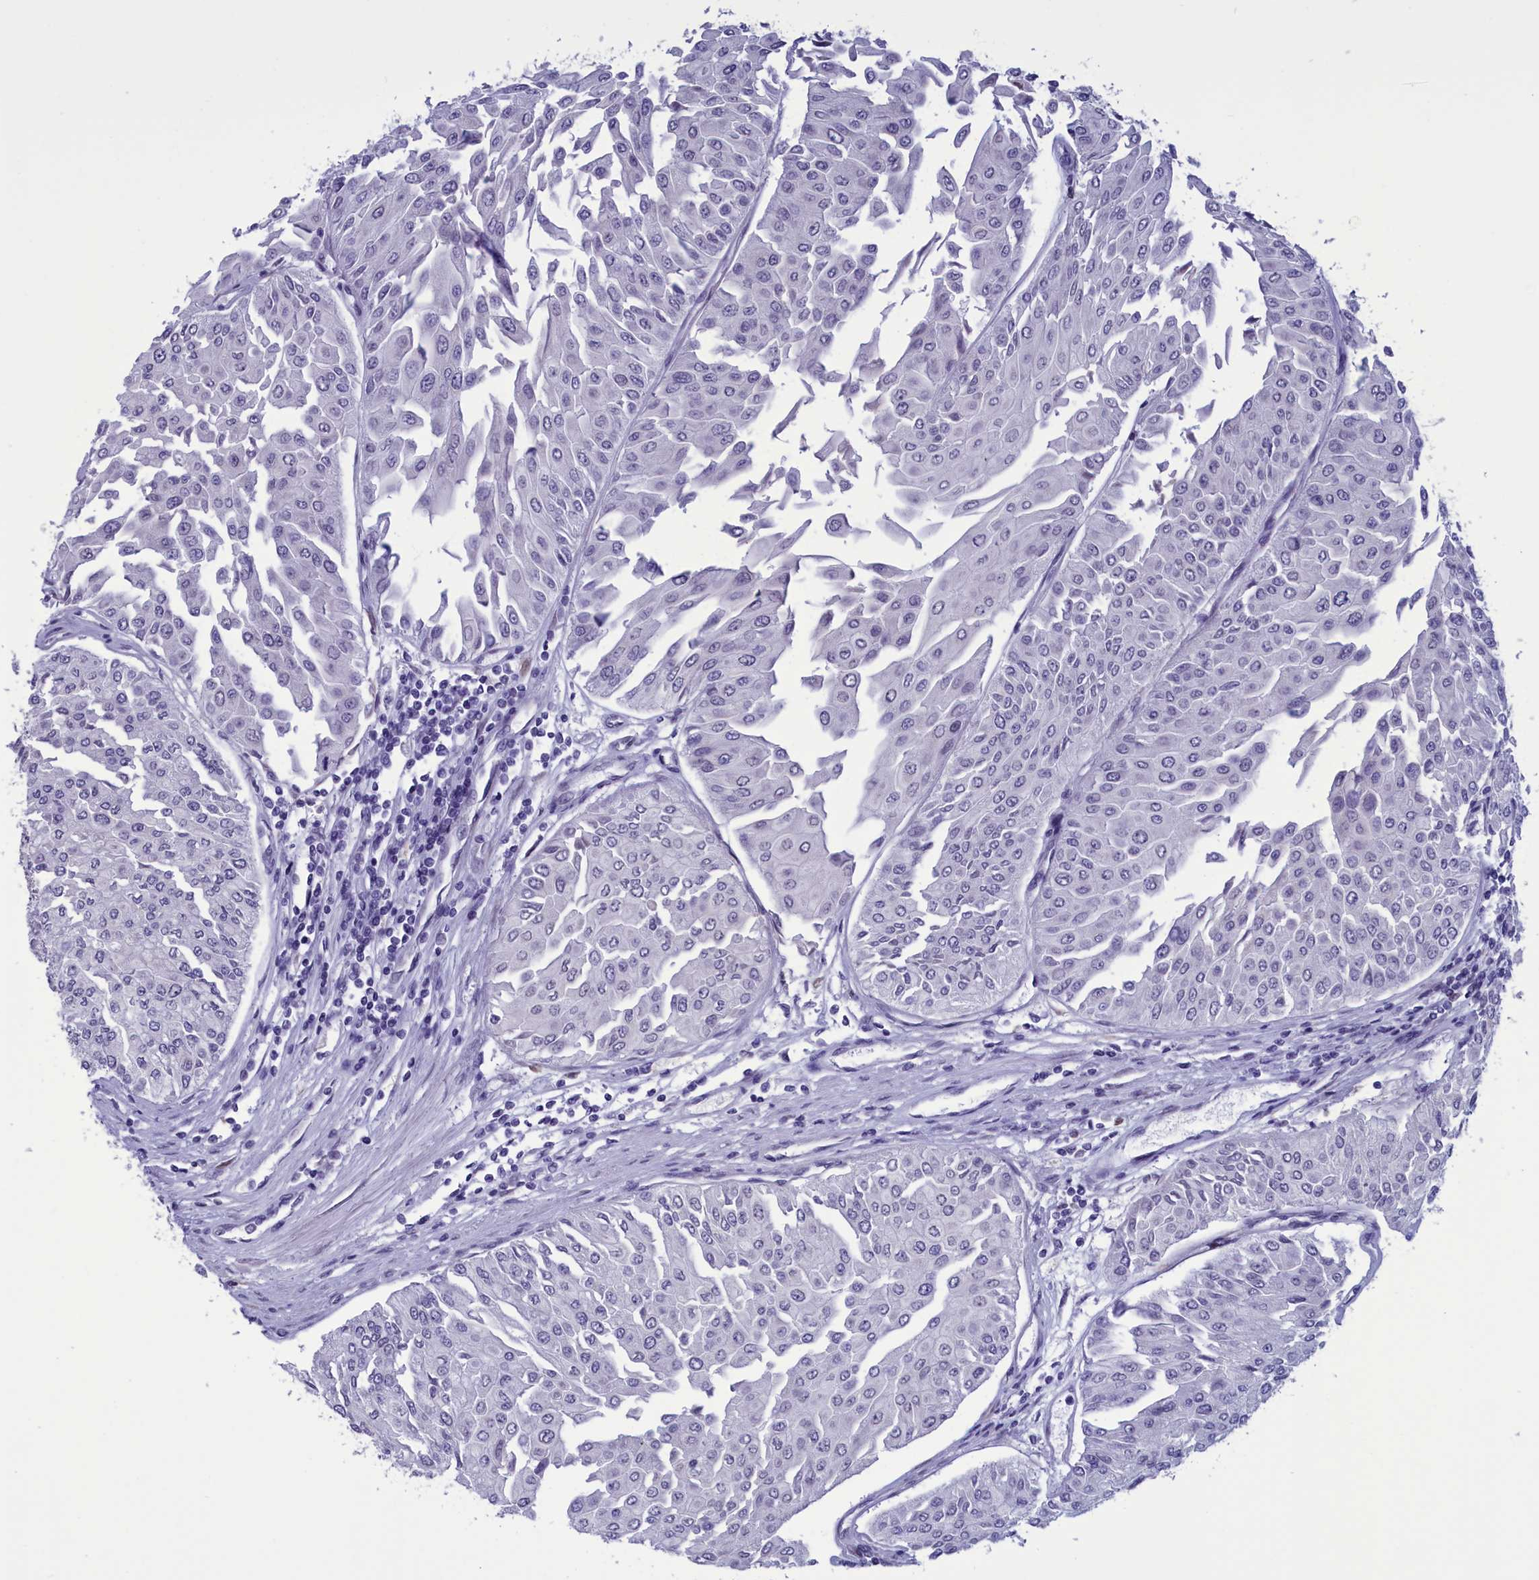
{"staining": {"intensity": "negative", "quantity": "none", "location": "none"}, "tissue": "urothelial cancer", "cell_type": "Tumor cells", "image_type": "cancer", "snomed": [{"axis": "morphology", "description": "Urothelial carcinoma, Low grade"}, {"axis": "topography", "description": "Urinary bladder"}], "caption": "Protein analysis of urothelial carcinoma (low-grade) demonstrates no significant positivity in tumor cells.", "gene": "PARS2", "patient": {"sex": "male", "age": 67}}